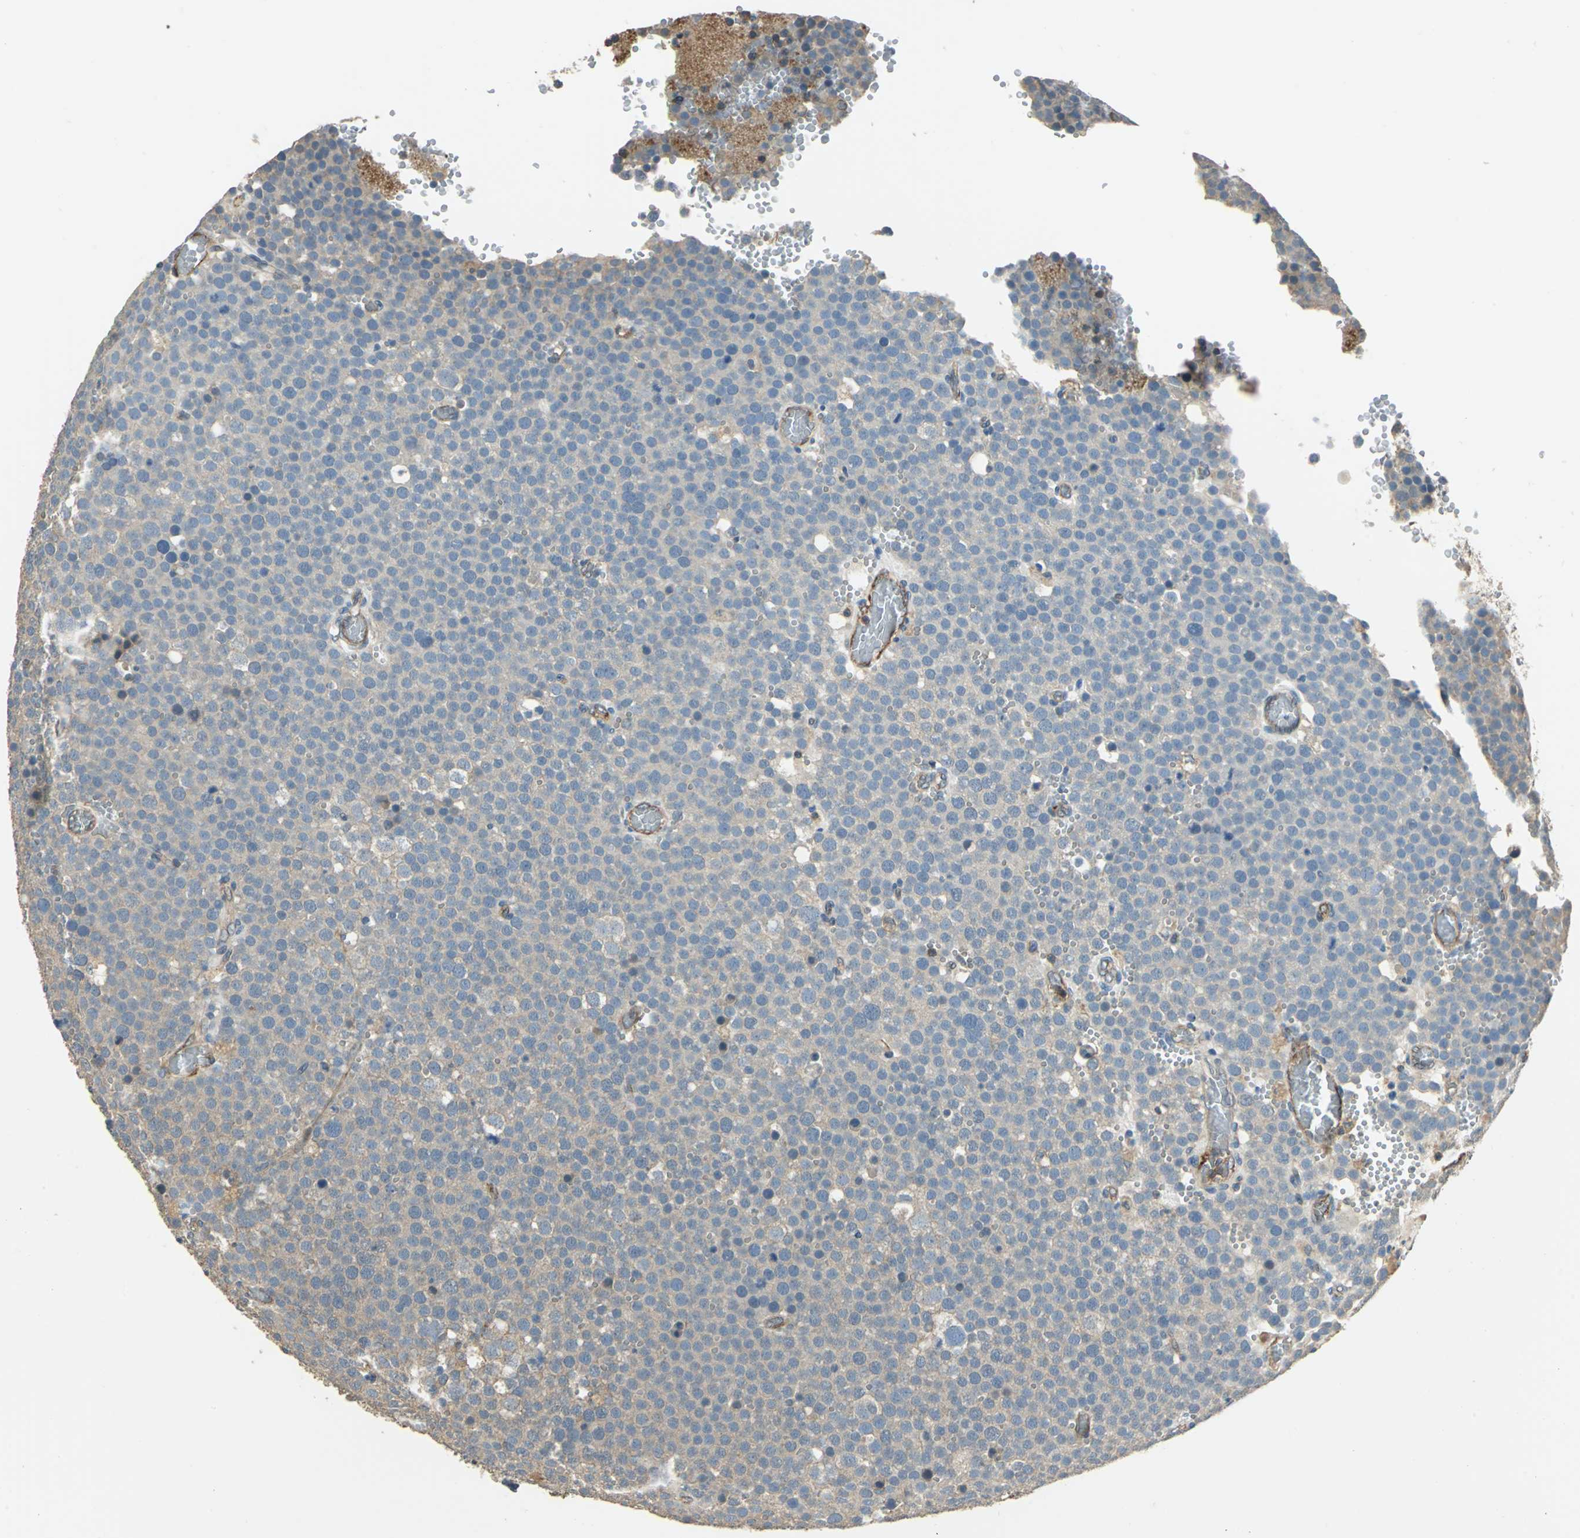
{"staining": {"intensity": "weak", "quantity": ">75%", "location": "cytoplasmic/membranous"}, "tissue": "testis cancer", "cell_type": "Tumor cells", "image_type": "cancer", "snomed": [{"axis": "morphology", "description": "Seminoma, NOS"}, {"axis": "topography", "description": "Testis"}], "caption": "Immunohistochemistry (IHC) photomicrograph of human seminoma (testis) stained for a protein (brown), which displays low levels of weak cytoplasmic/membranous expression in about >75% of tumor cells.", "gene": "RAPGEF1", "patient": {"sex": "male", "age": 71}}